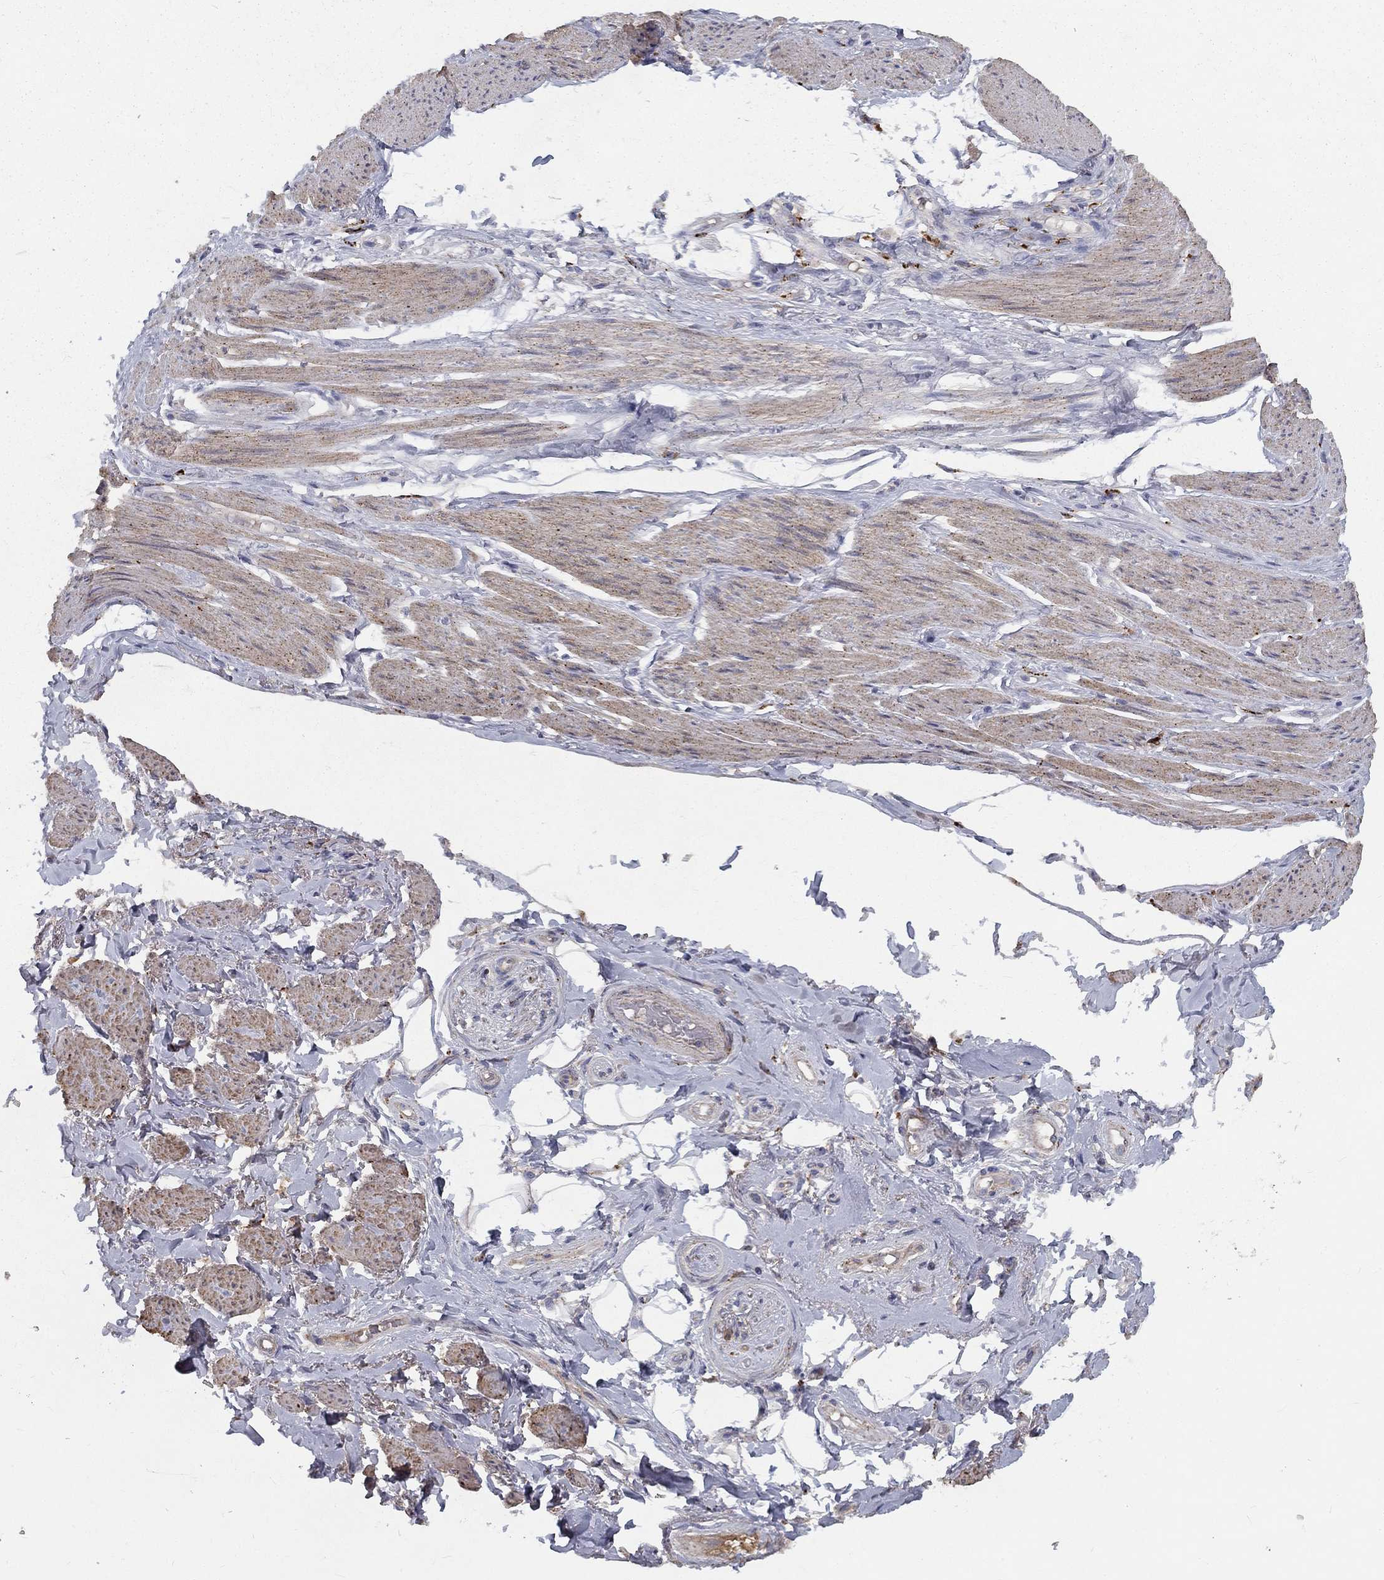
{"staining": {"intensity": "negative", "quantity": "none", "location": "none"}, "tissue": "adipose tissue", "cell_type": "Adipocytes", "image_type": "normal", "snomed": [{"axis": "morphology", "description": "Normal tissue, NOS"}, {"axis": "topography", "description": "Skeletal muscle"}, {"axis": "topography", "description": "Anal"}, {"axis": "topography", "description": "Peripheral nerve tissue"}], "caption": "Immunohistochemistry micrograph of unremarkable human adipose tissue stained for a protein (brown), which exhibits no expression in adipocytes. The staining is performed using DAB (3,3'-diaminobenzidine) brown chromogen with nuclei counter-stained in using hematoxylin.", "gene": "EPDR1", "patient": {"sex": "male", "age": 53}}